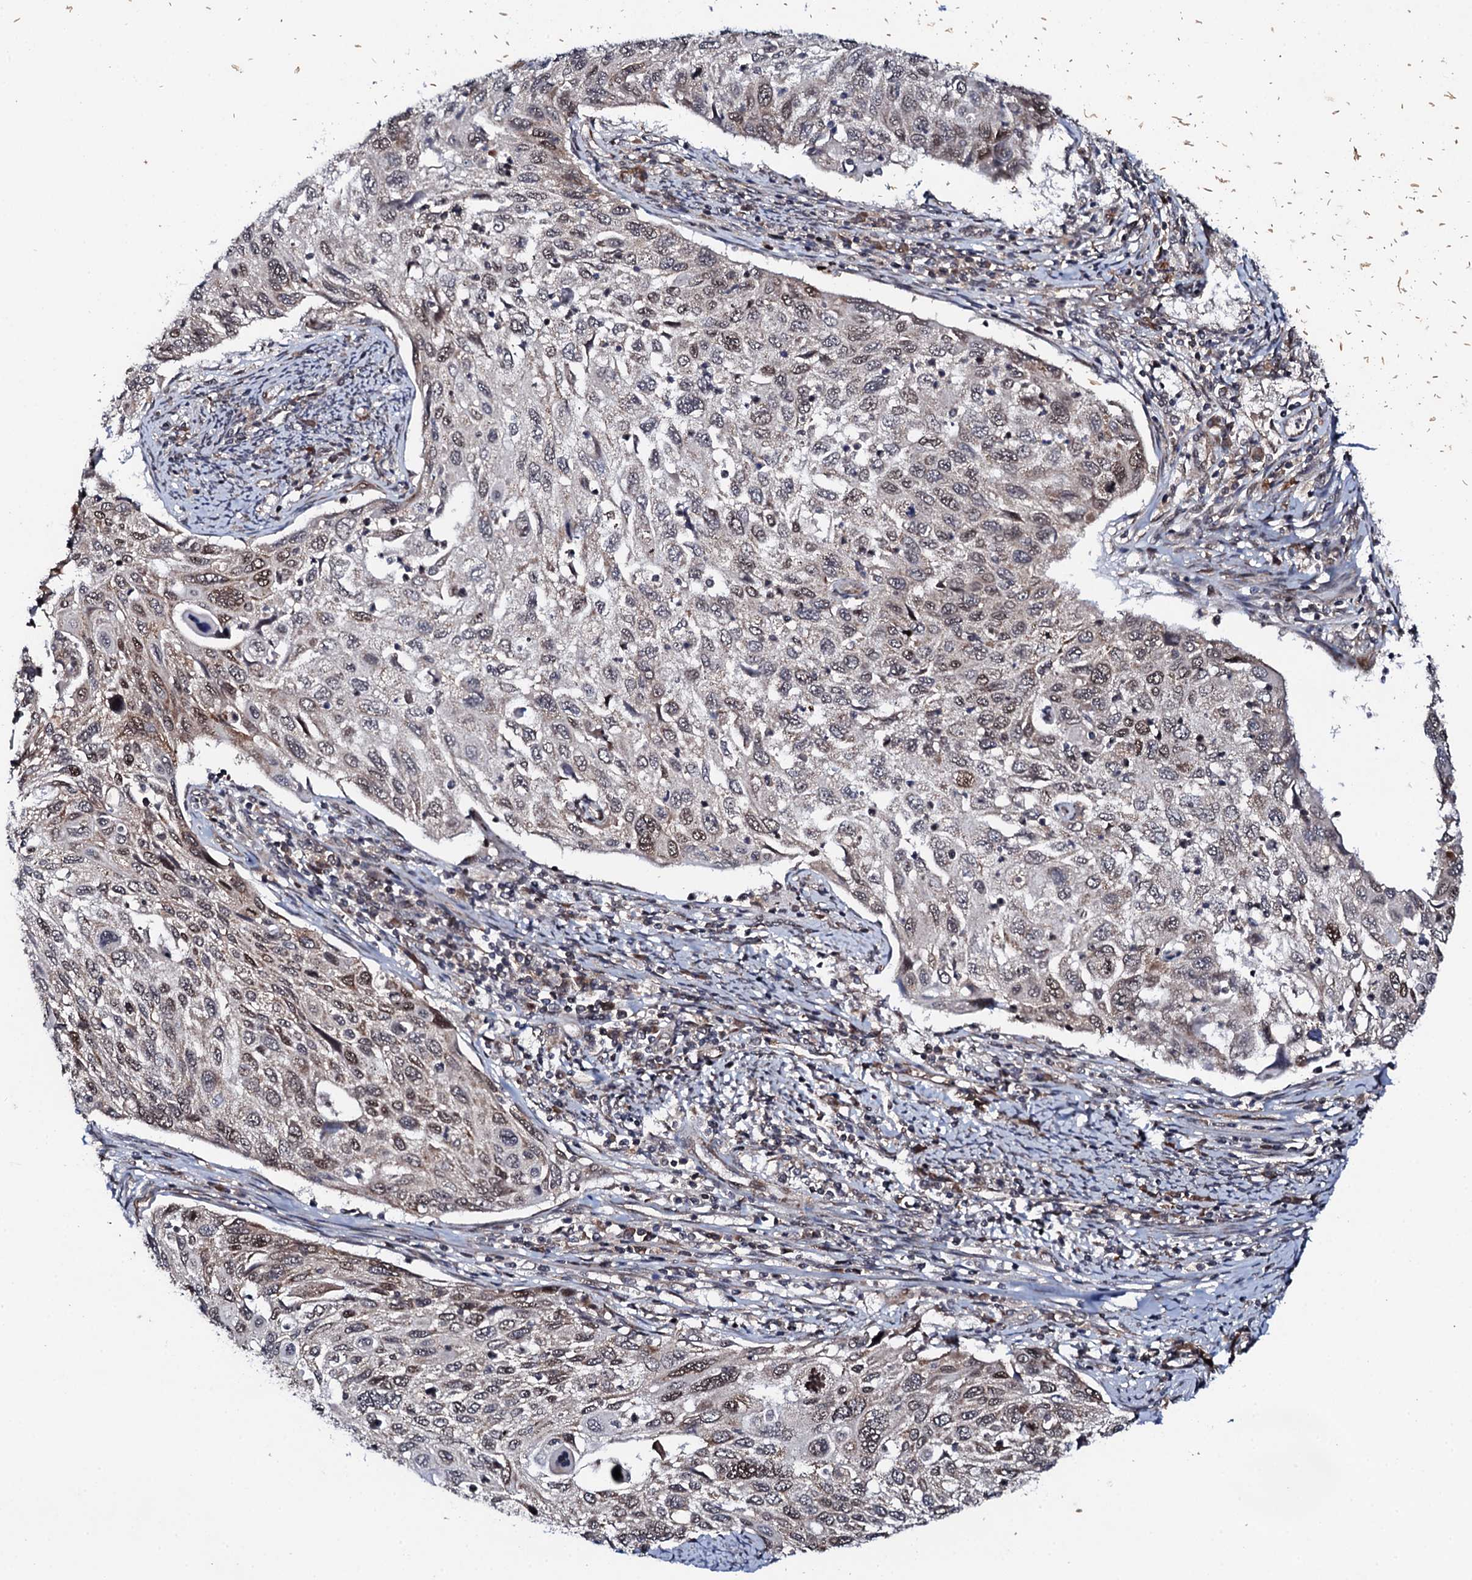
{"staining": {"intensity": "weak", "quantity": "25%-75%", "location": "nuclear"}, "tissue": "cervical cancer", "cell_type": "Tumor cells", "image_type": "cancer", "snomed": [{"axis": "morphology", "description": "Squamous cell carcinoma, NOS"}, {"axis": "topography", "description": "Cervix"}], "caption": "Protein expression by IHC shows weak nuclear staining in approximately 25%-75% of tumor cells in squamous cell carcinoma (cervical). (DAB (3,3'-diaminobenzidine) IHC with brightfield microscopy, high magnification).", "gene": "FAM111A", "patient": {"sex": "female", "age": 70}}